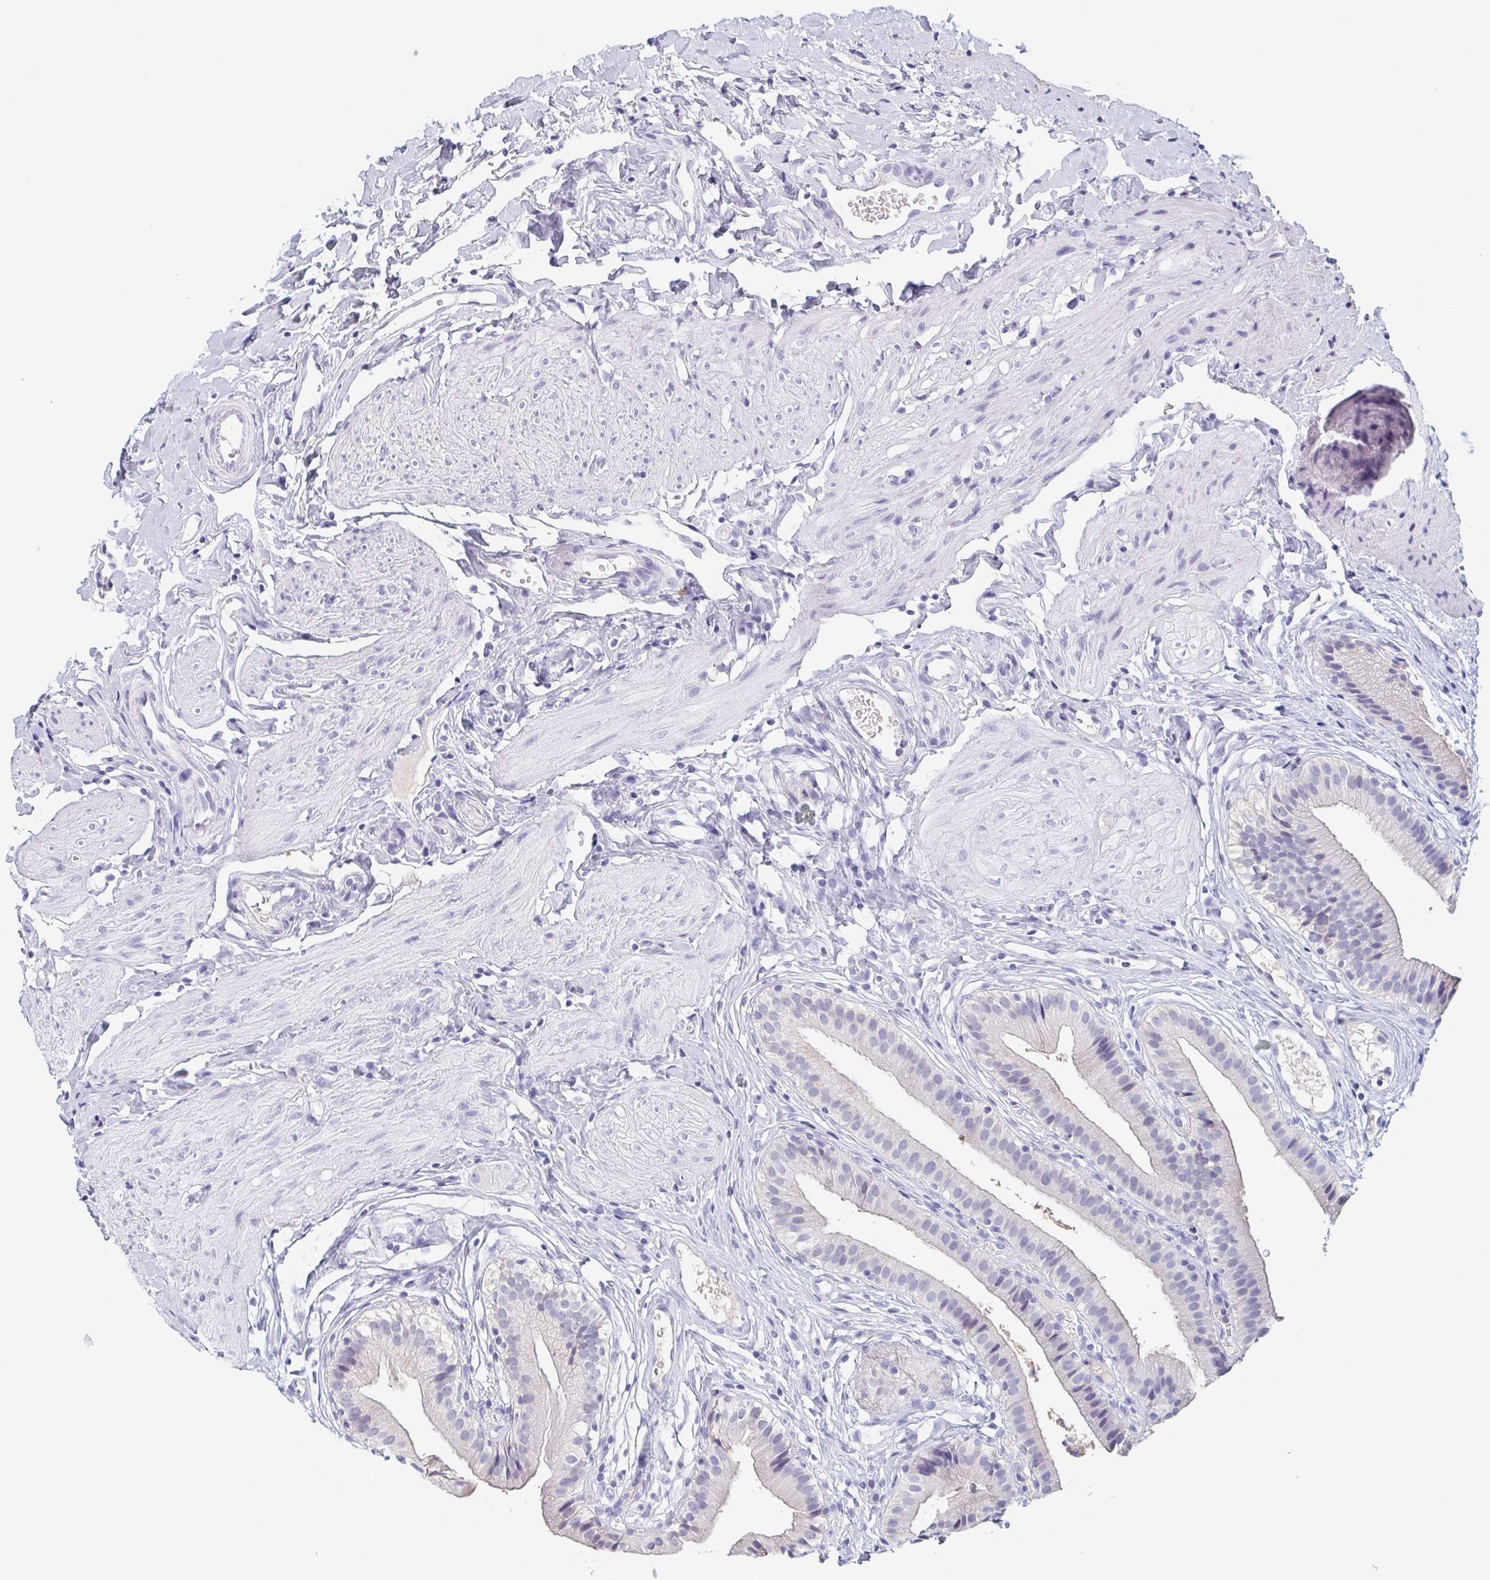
{"staining": {"intensity": "negative", "quantity": "none", "location": "none"}, "tissue": "gallbladder", "cell_type": "Glandular cells", "image_type": "normal", "snomed": [{"axis": "morphology", "description": "Normal tissue, NOS"}, {"axis": "topography", "description": "Gallbladder"}], "caption": "This is an immunohistochemistry (IHC) histopathology image of unremarkable gallbladder. There is no expression in glandular cells.", "gene": "ITLN1", "patient": {"sex": "female", "age": 47}}